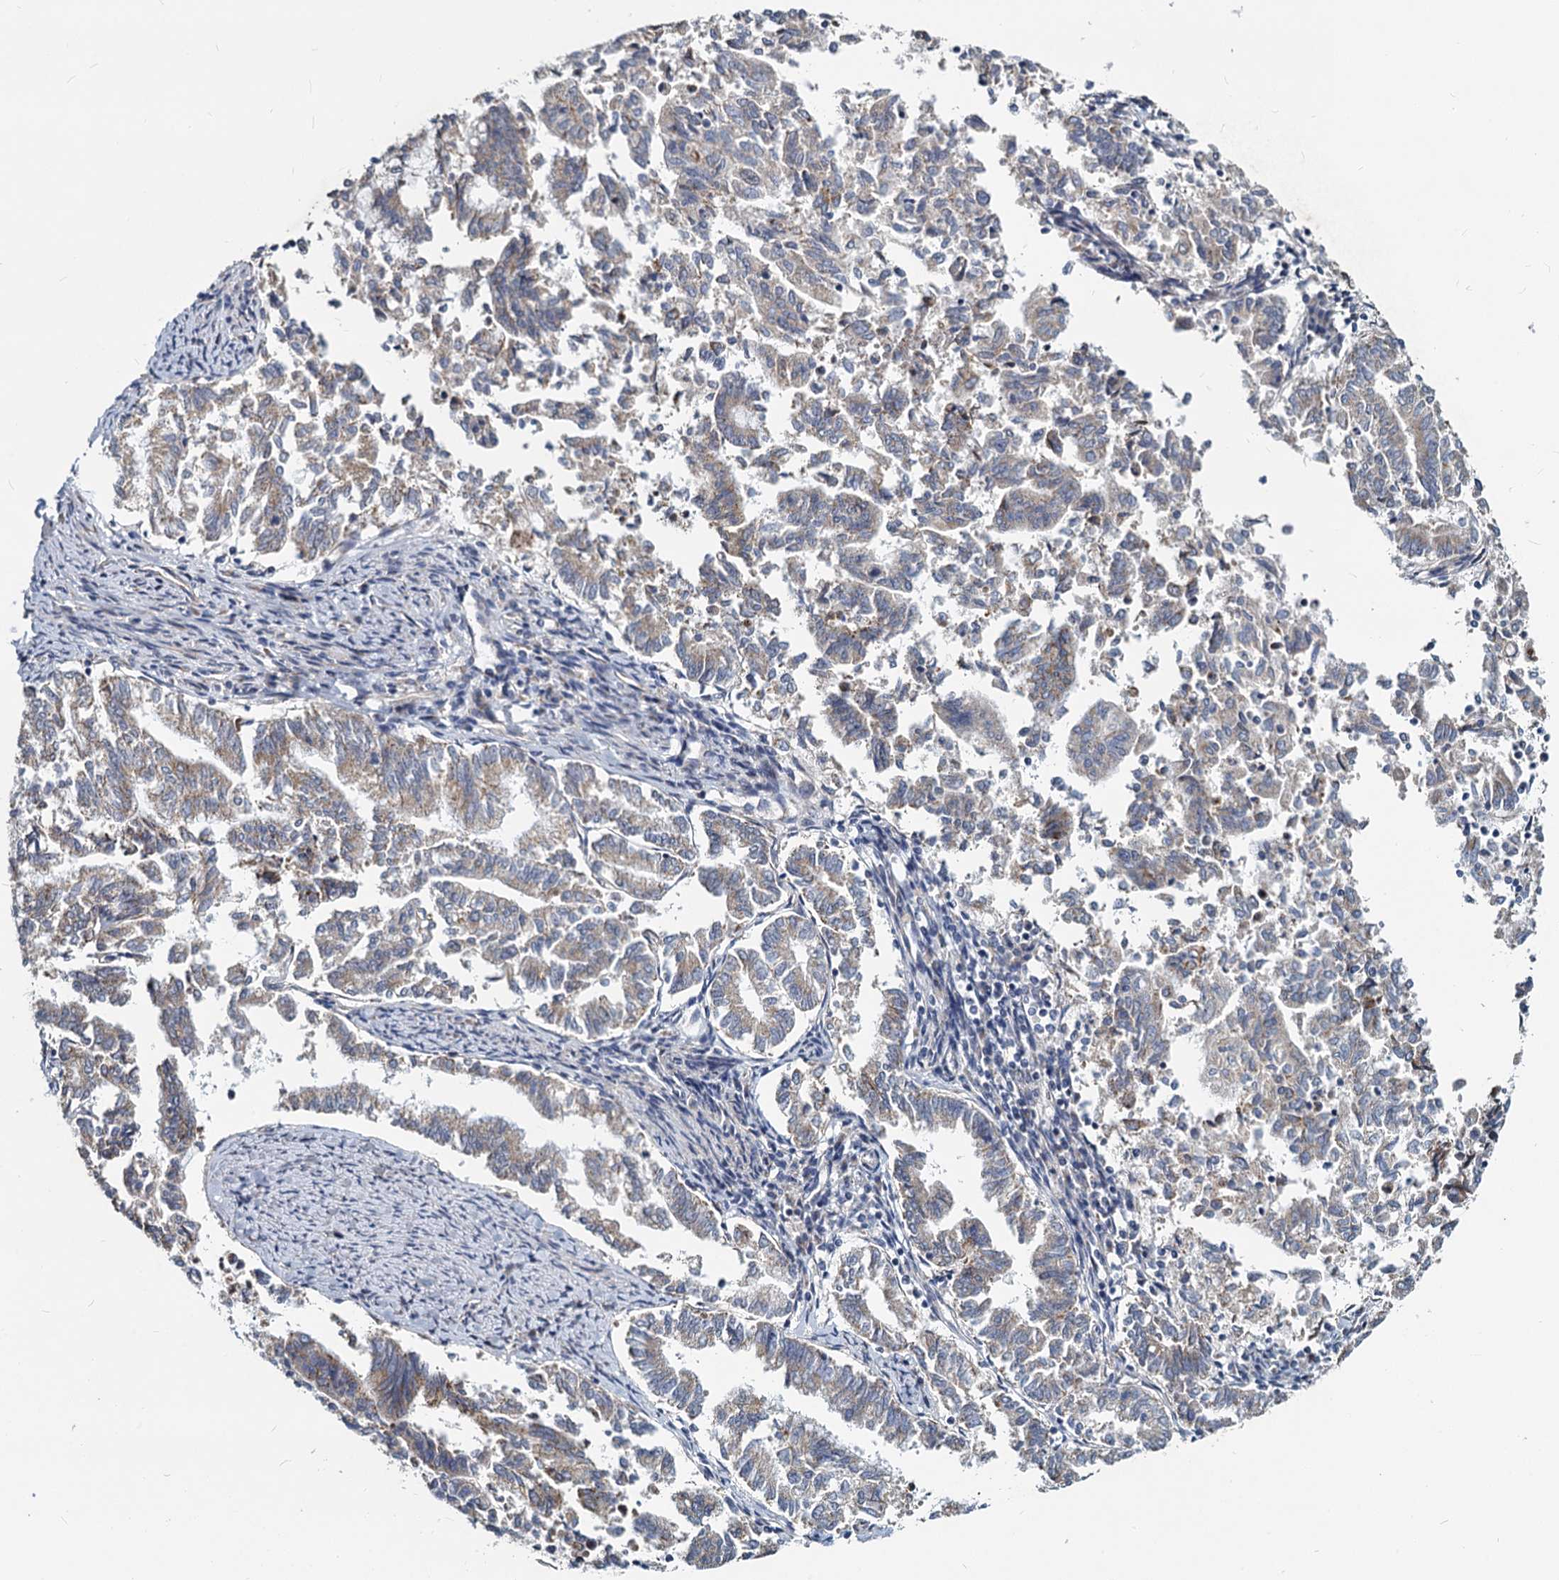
{"staining": {"intensity": "weak", "quantity": "25%-75%", "location": "cytoplasmic/membranous"}, "tissue": "endometrial cancer", "cell_type": "Tumor cells", "image_type": "cancer", "snomed": [{"axis": "morphology", "description": "Adenocarcinoma, NOS"}, {"axis": "topography", "description": "Endometrium"}], "caption": "Weak cytoplasmic/membranous protein positivity is present in approximately 25%-75% of tumor cells in adenocarcinoma (endometrial).", "gene": "DCUN1D2", "patient": {"sex": "female", "age": 79}}